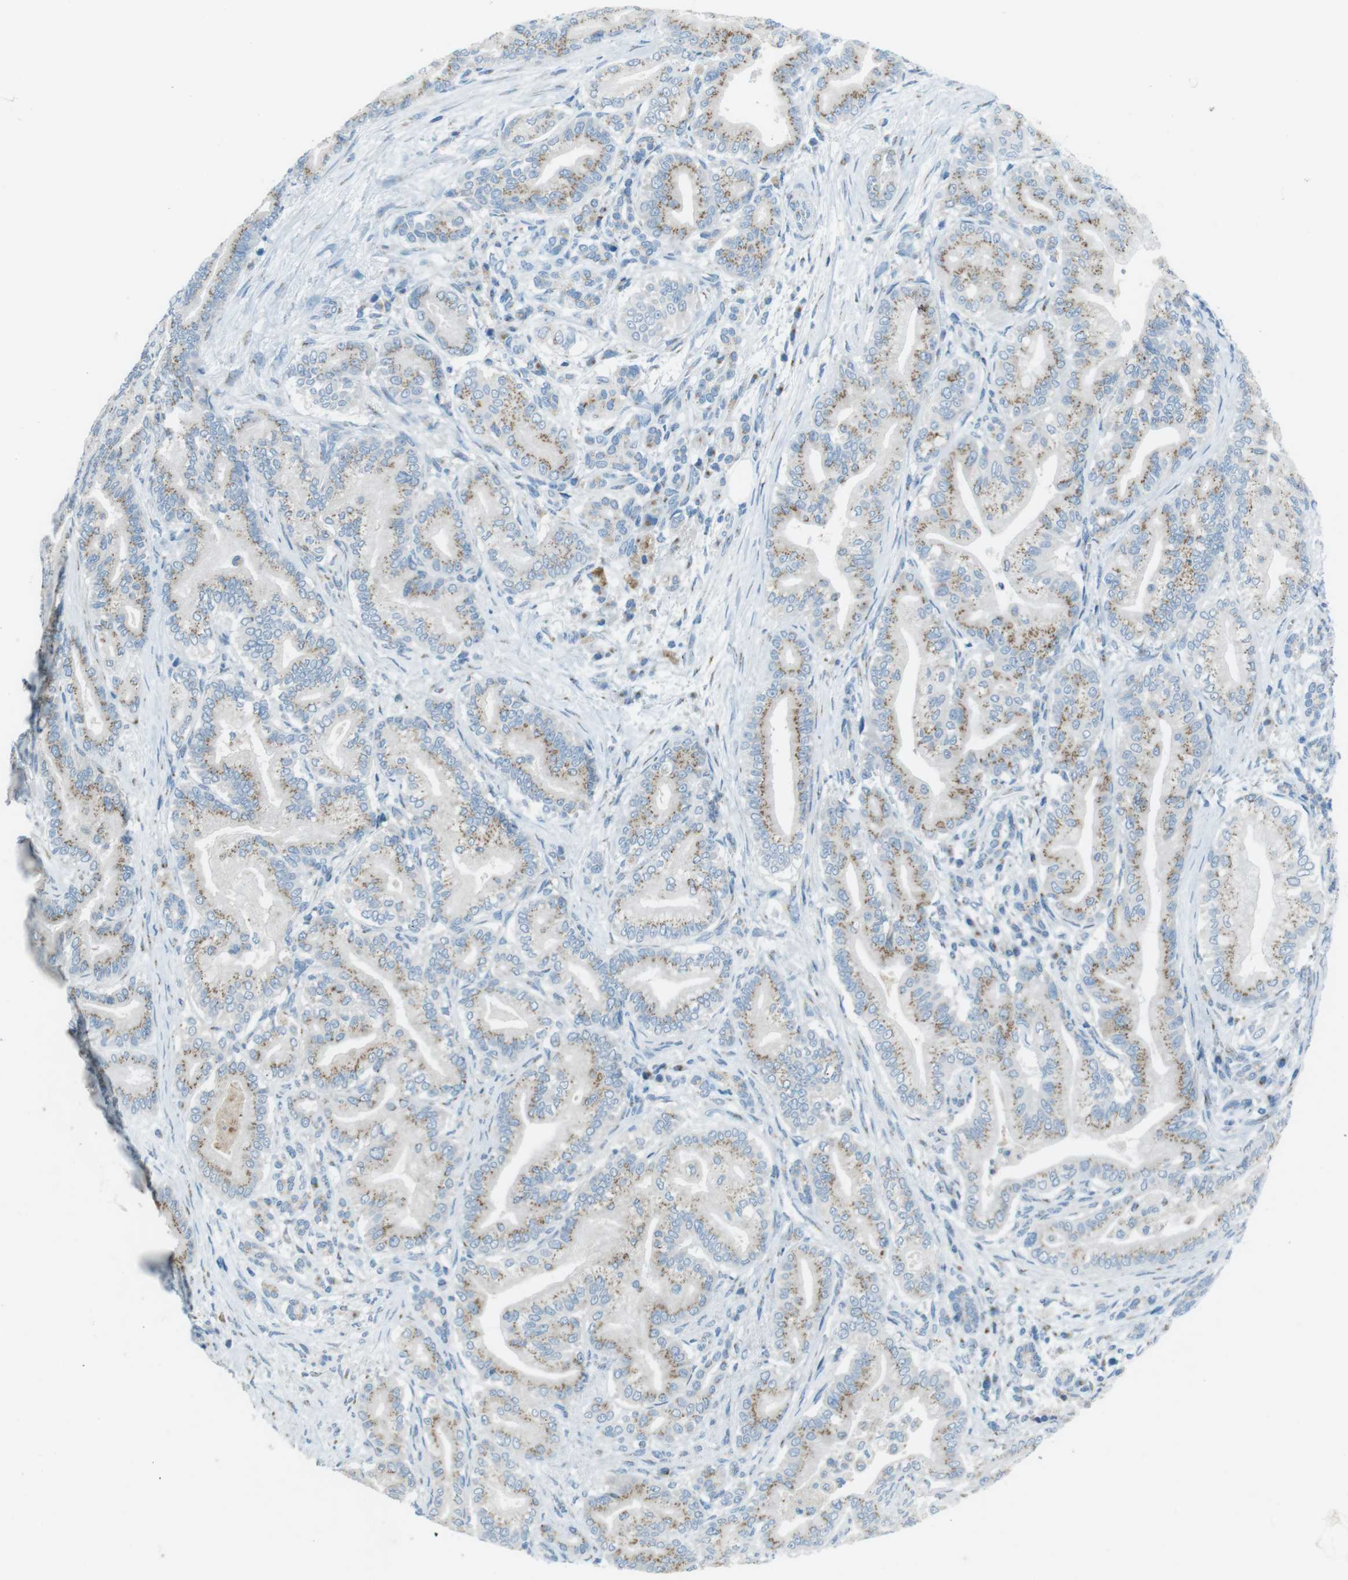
{"staining": {"intensity": "moderate", "quantity": "25%-75%", "location": "cytoplasmic/membranous"}, "tissue": "pancreatic cancer", "cell_type": "Tumor cells", "image_type": "cancer", "snomed": [{"axis": "morphology", "description": "Normal tissue, NOS"}, {"axis": "morphology", "description": "Adenocarcinoma, NOS"}, {"axis": "topography", "description": "Pancreas"}], "caption": "The micrograph demonstrates a brown stain indicating the presence of a protein in the cytoplasmic/membranous of tumor cells in pancreatic adenocarcinoma.", "gene": "TXNDC15", "patient": {"sex": "male", "age": 63}}